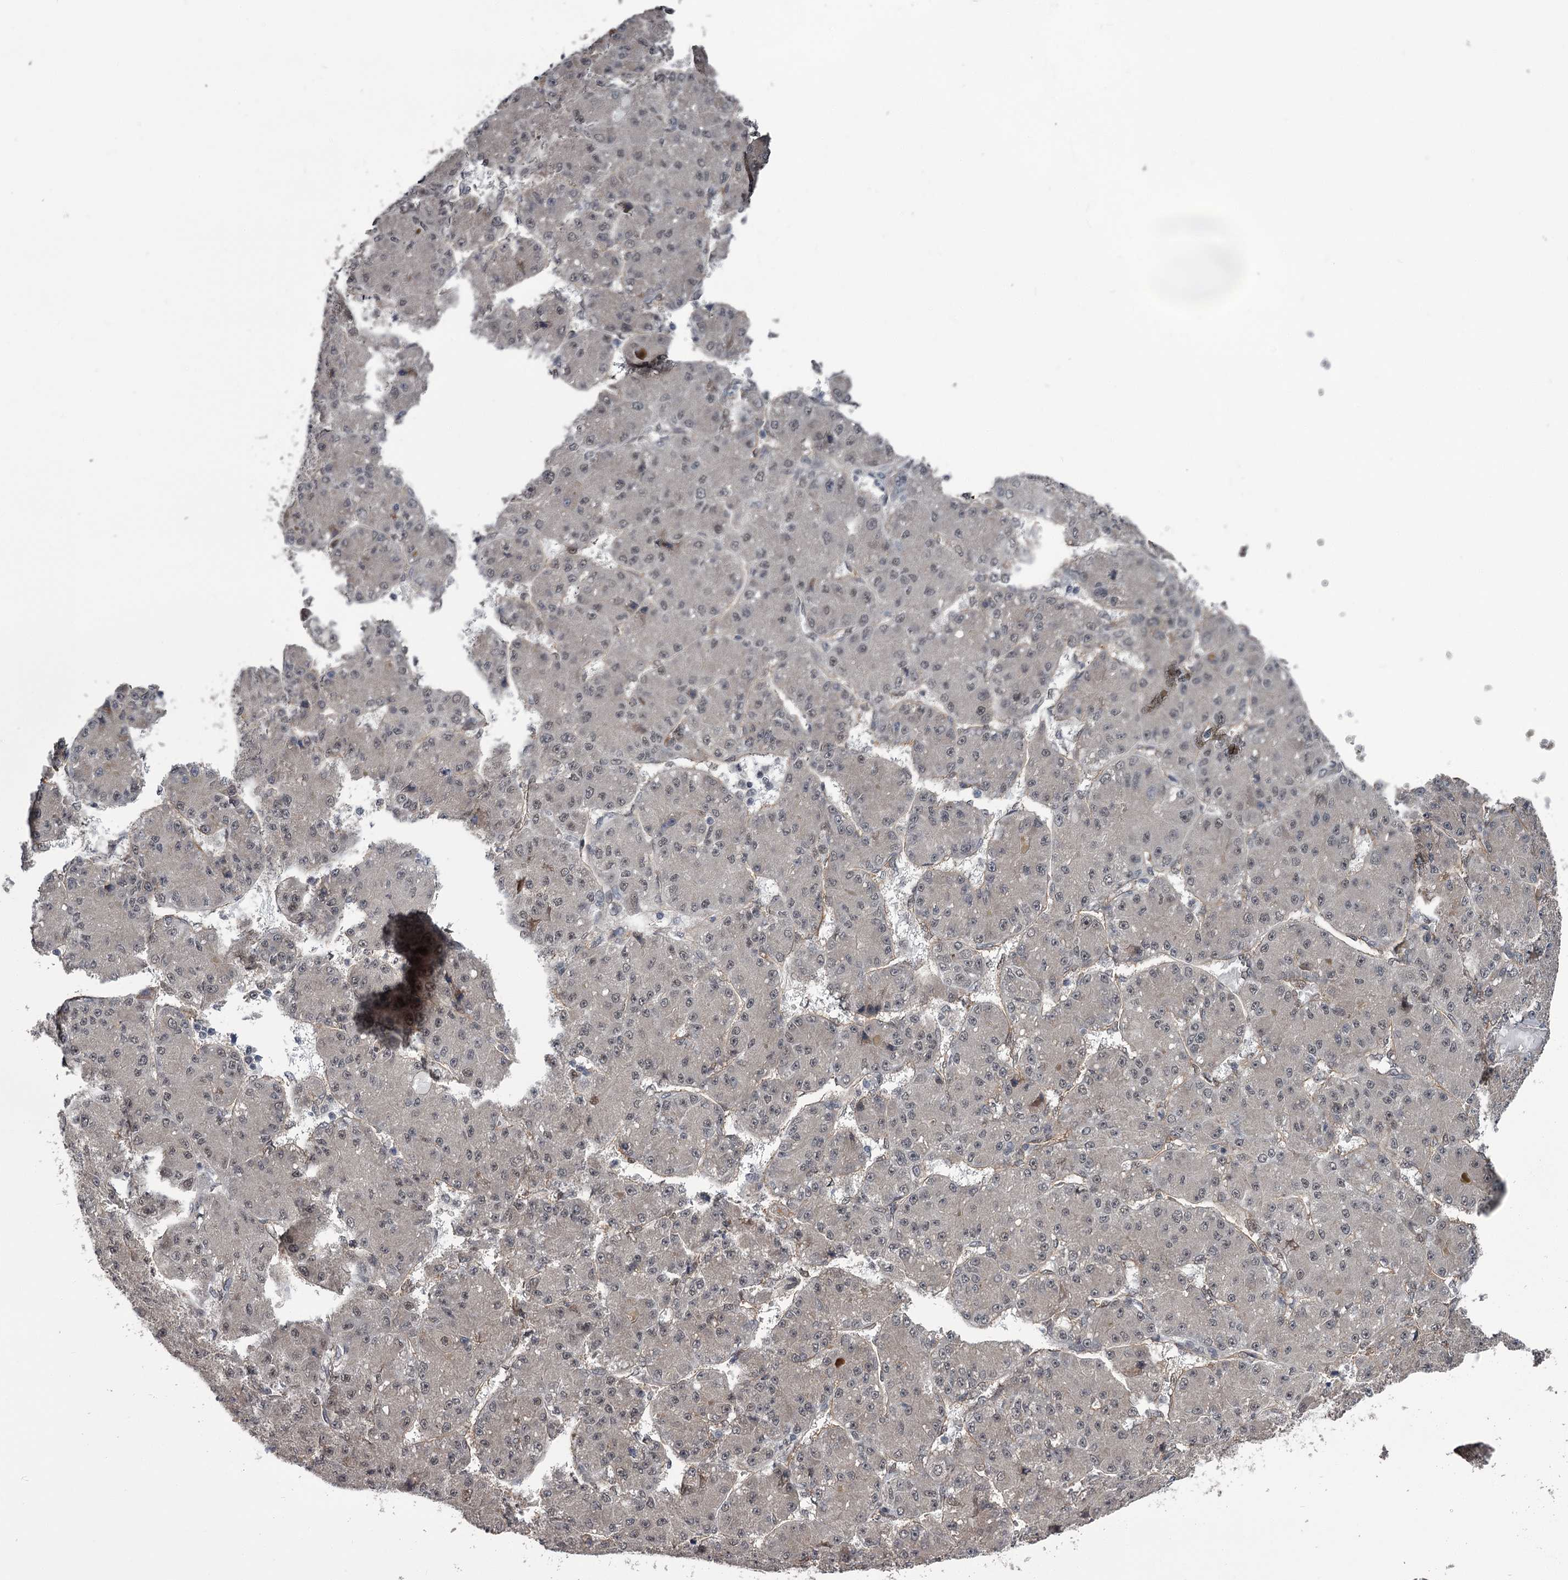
{"staining": {"intensity": "weak", "quantity": "<25%", "location": "nuclear"}, "tissue": "liver cancer", "cell_type": "Tumor cells", "image_type": "cancer", "snomed": [{"axis": "morphology", "description": "Carcinoma, Hepatocellular, NOS"}, {"axis": "topography", "description": "Liver"}], "caption": "DAB (3,3'-diaminobenzidine) immunohistochemical staining of human hepatocellular carcinoma (liver) demonstrates no significant staining in tumor cells. The staining was performed using DAB to visualize the protein expression in brown, while the nuclei were stained in blue with hematoxylin (Magnification: 20x).", "gene": "CDC42EP2", "patient": {"sex": "male", "age": 67}}